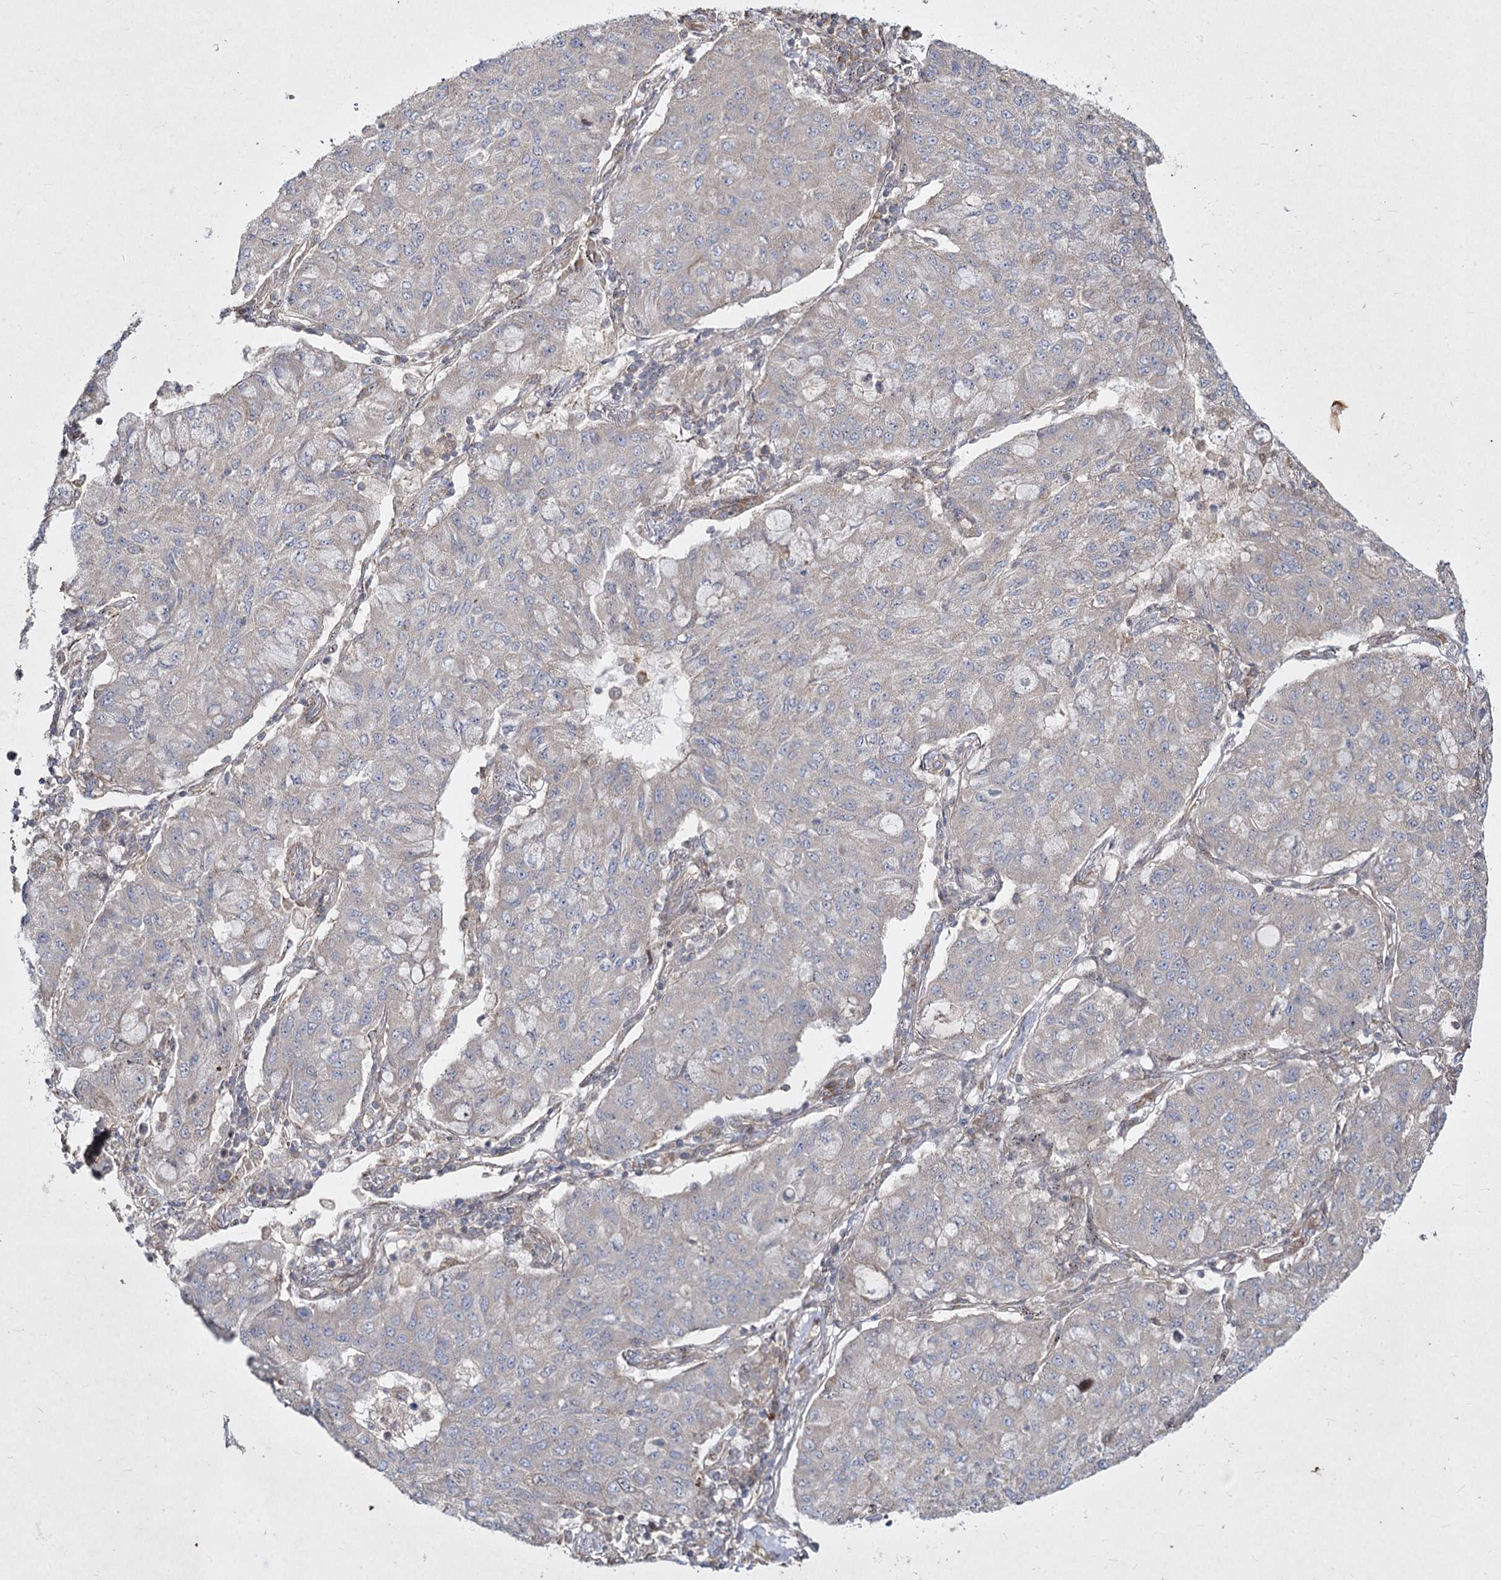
{"staining": {"intensity": "negative", "quantity": "none", "location": "none"}, "tissue": "lung cancer", "cell_type": "Tumor cells", "image_type": "cancer", "snomed": [{"axis": "morphology", "description": "Squamous cell carcinoma, NOS"}, {"axis": "topography", "description": "Lung"}], "caption": "An immunohistochemistry photomicrograph of lung cancer (squamous cell carcinoma) is shown. There is no staining in tumor cells of lung cancer (squamous cell carcinoma).", "gene": "SH3TC1", "patient": {"sex": "male", "age": 74}}